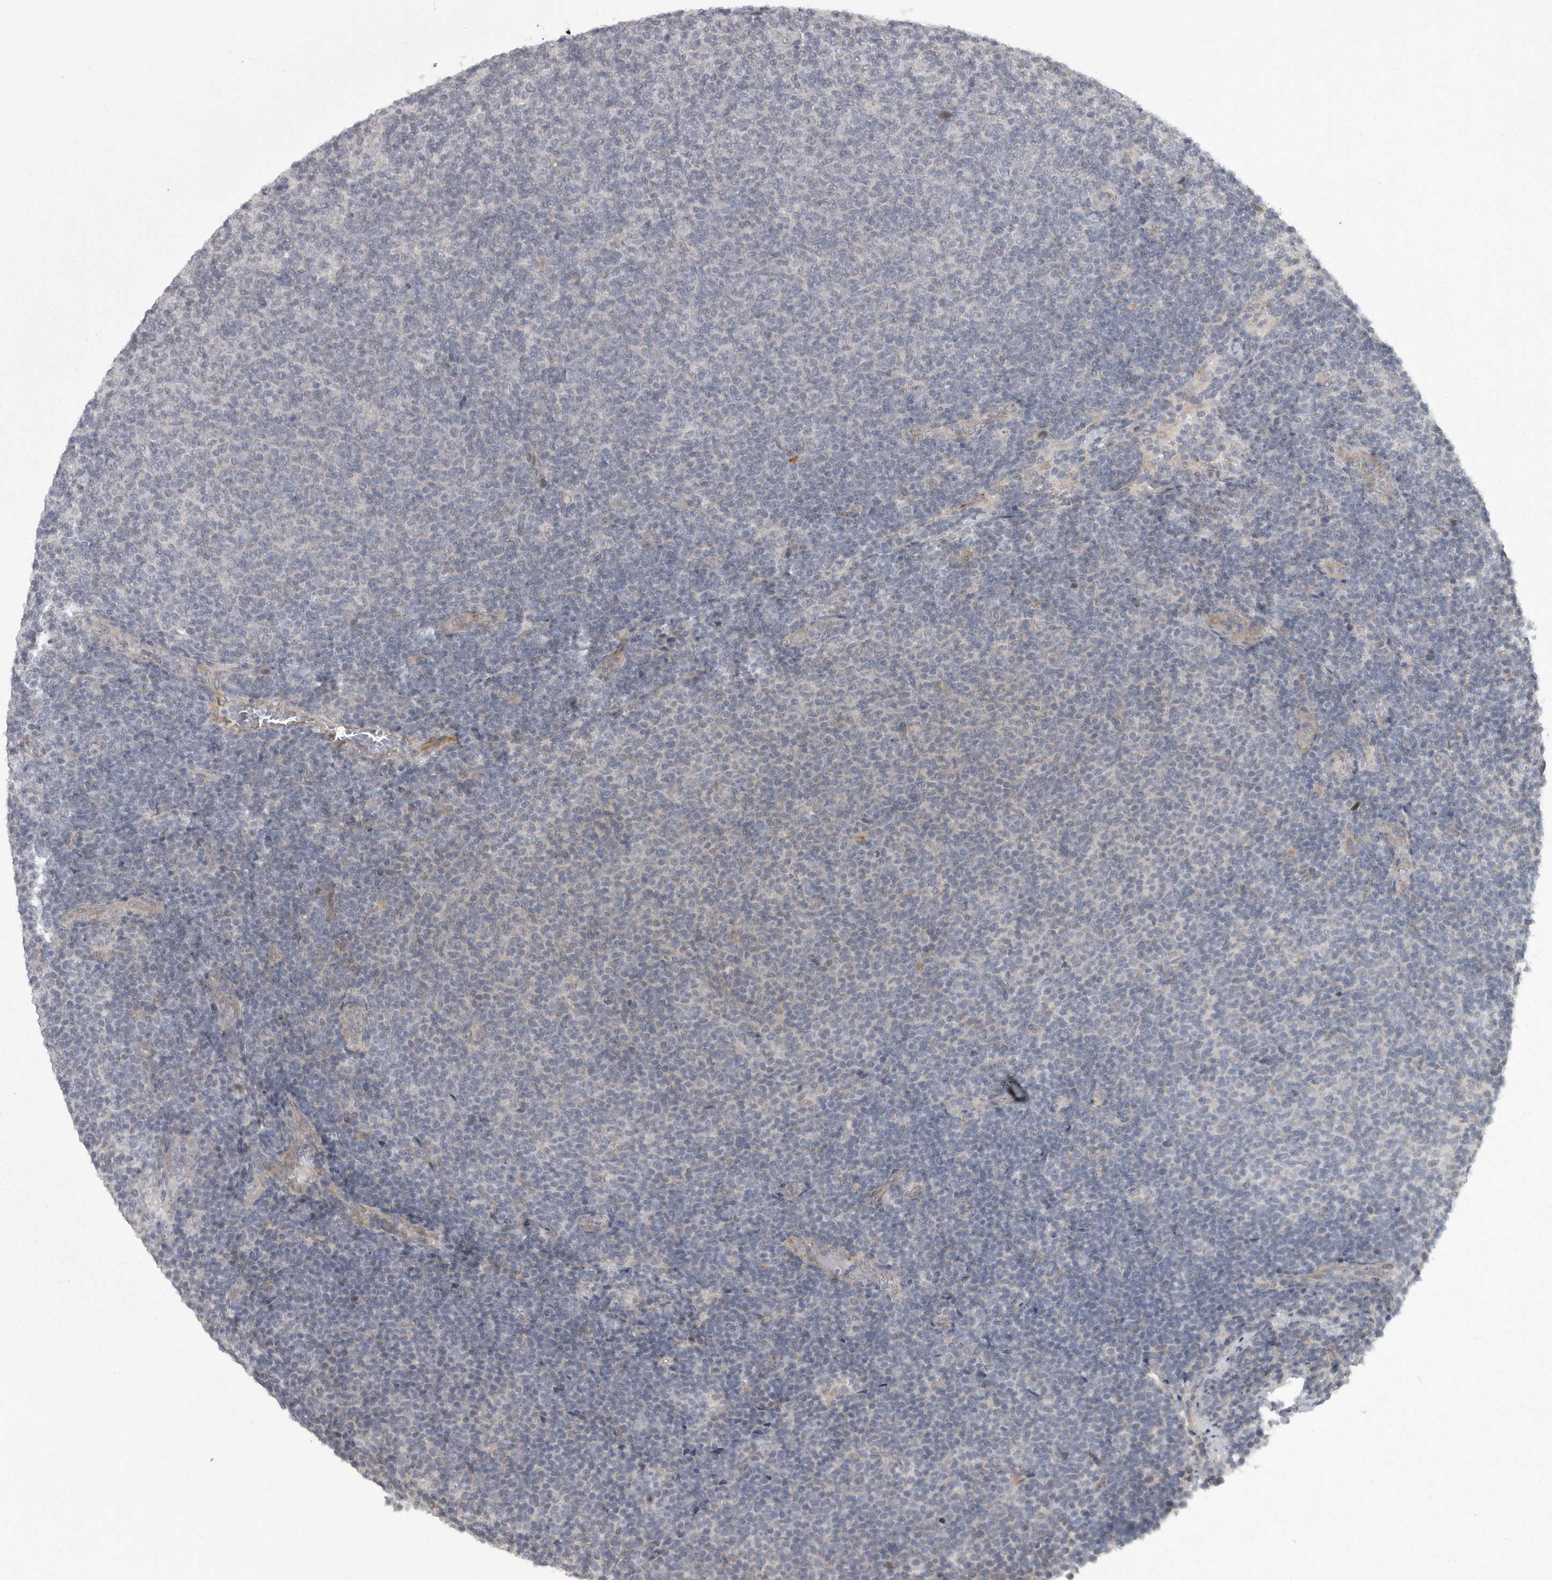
{"staining": {"intensity": "negative", "quantity": "none", "location": "none"}, "tissue": "lymphoma", "cell_type": "Tumor cells", "image_type": "cancer", "snomed": [{"axis": "morphology", "description": "Malignant lymphoma, non-Hodgkin's type, Low grade"}, {"axis": "topography", "description": "Lymph node"}], "caption": "Immunohistochemistry photomicrograph of neoplastic tissue: lymphoma stained with DAB exhibits no significant protein staining in tumor cells.", "gene": "PPP1R9A", "patient": {"sex": "male", "age": 66}}